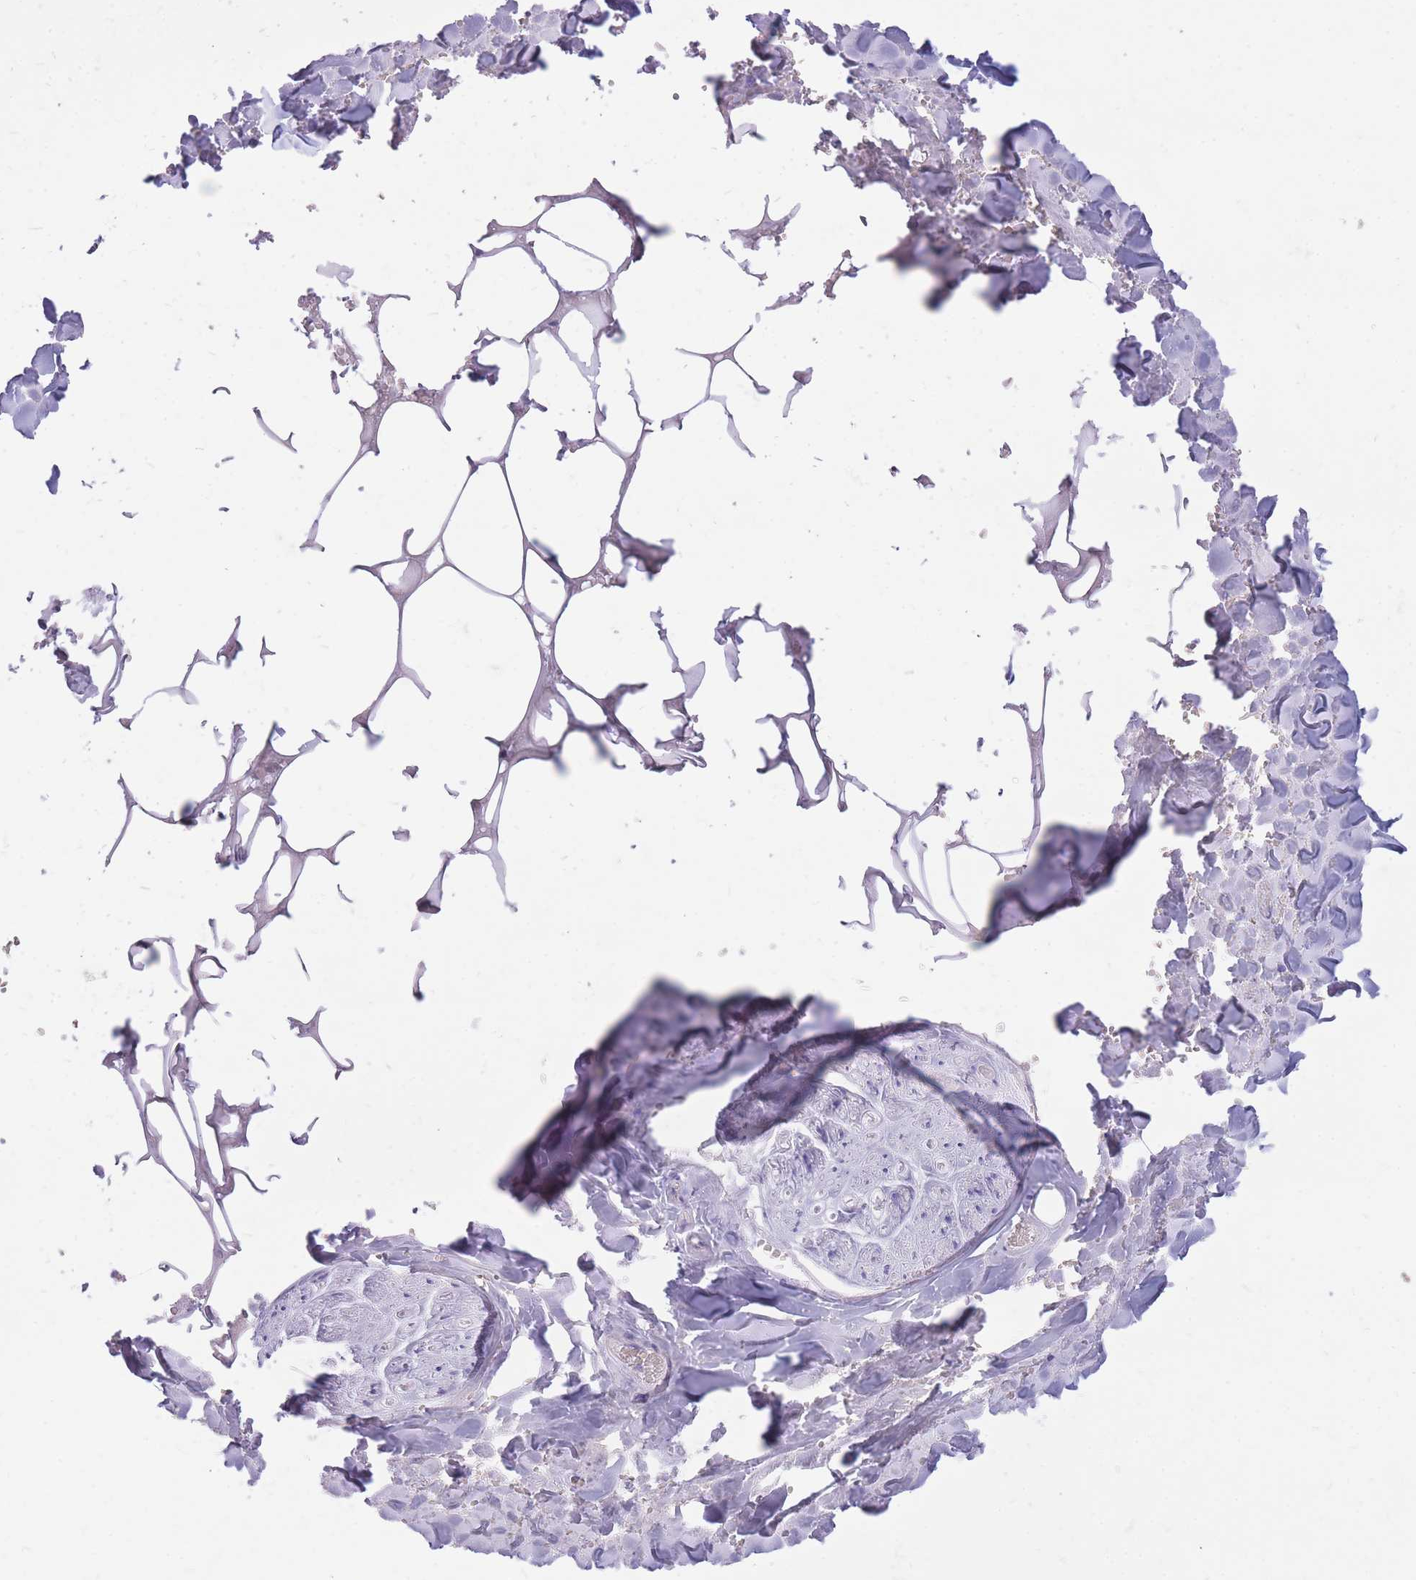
{"staining": {"intensity": "negative", "quantity": "none", "location": "none"}, "tissue": "adipose tissue", "cell_type": "Adipocytes", "image_type": "normal", "snomed": [{"axis": "morphology", "description": "Normal tissue, NOS"}, {"axis": "topography", "description": "Salivary gland"}, {"axis": "topography", "description": "Peripheral nerve tissue"}], "caption": "IHC image of benign adipose tissue stained for a protein (brown), which displays no expression in adipocytes.", "gene": "CYP21A2", "patient": {"sex": "male", "age": 38}}